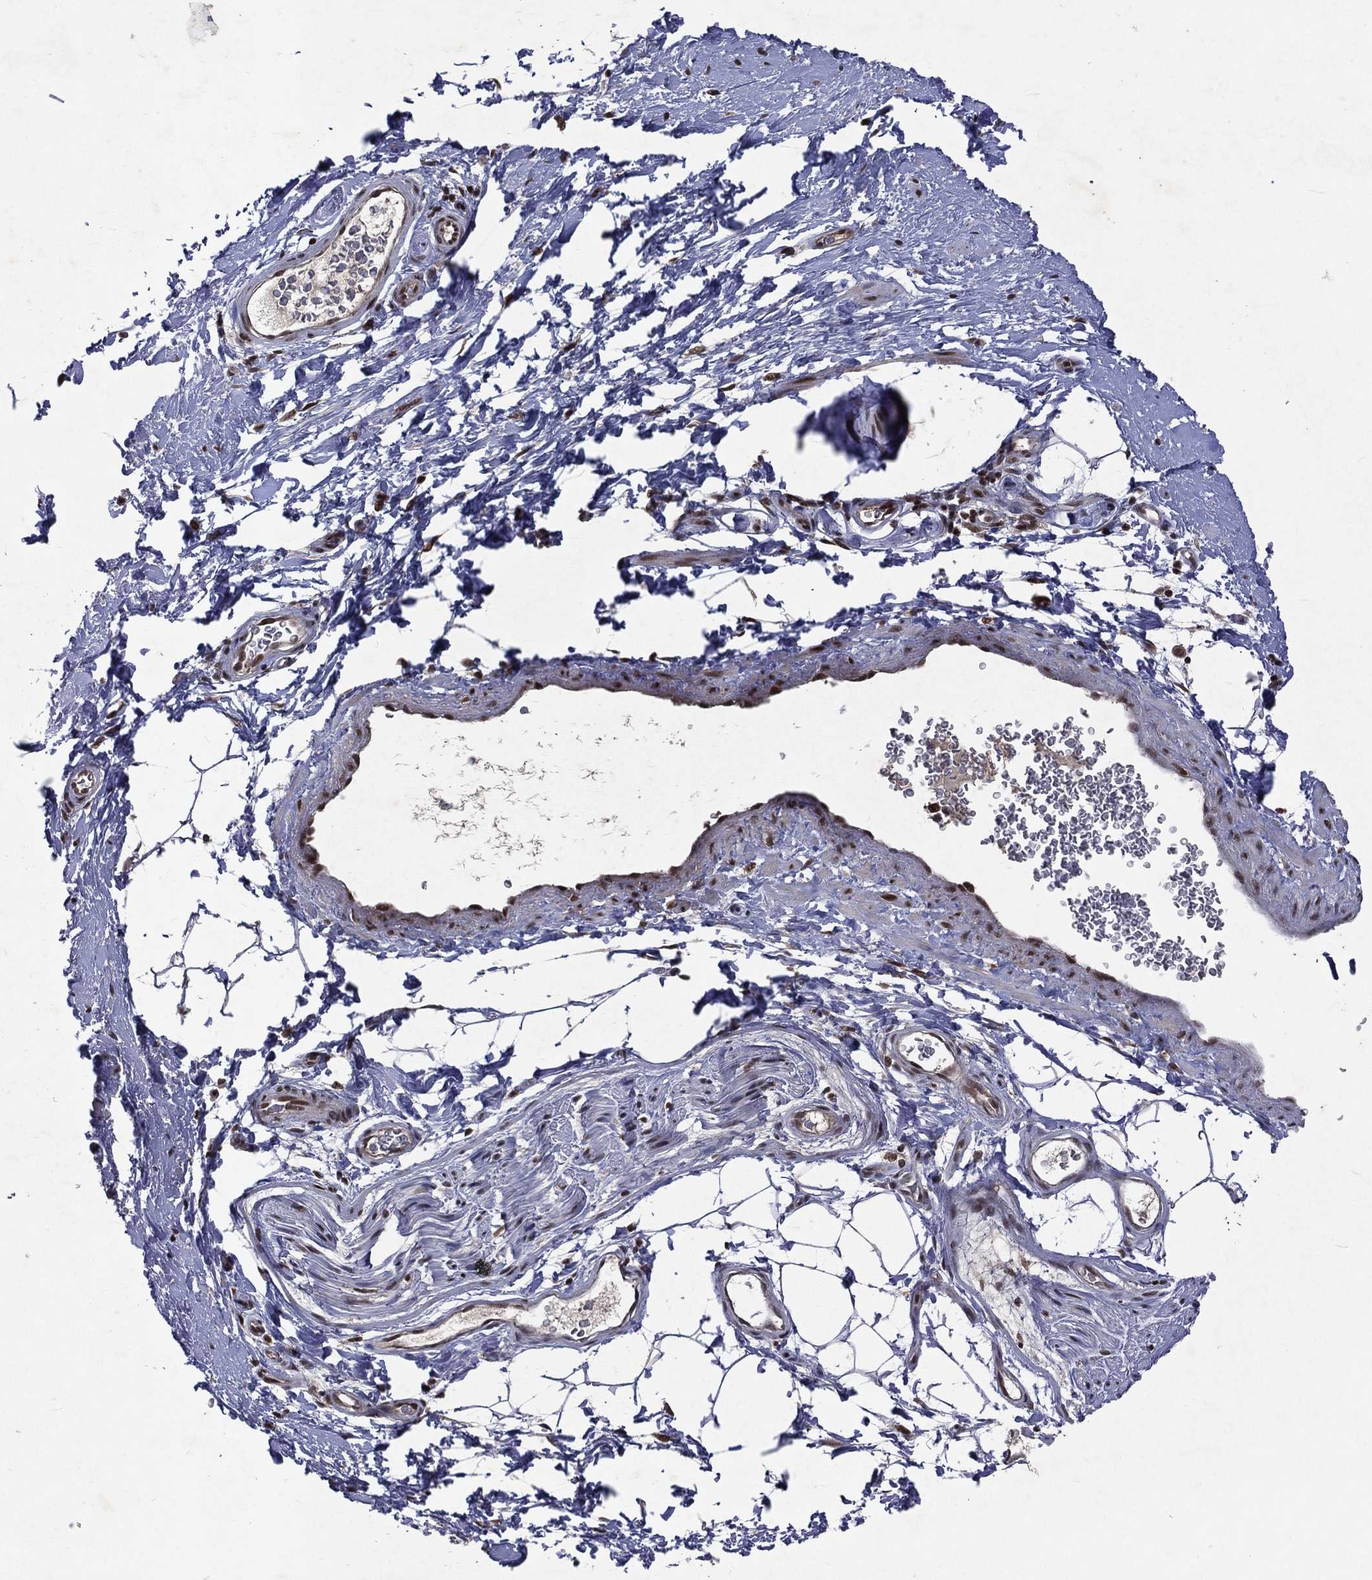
{"staining": {"intensity": "weak", "quantity": "<25%", "location": "cytoplasmic/membranous"}, "tissue": "adipose tissue", "cell_type": "Adipocytes", "image_type": "normal", "snomed": [{"axis": "morphology", "description": "Normal tissue, NOS"}, {"axis": "topography", "description": "Soft tissue"}, {"axis": "topography", "description": "Vascular tissue"}], "caption": "Adipose tissue was stained to show a protein in brown. There is no significant staining in adipocytes. (Stains: DAB IHC with hematoxylin counter stain, Microscopy: brightfield microscopy at high magnification).", "gene": "DMAP1", "patient": {"sex": "male", "age": 41}}